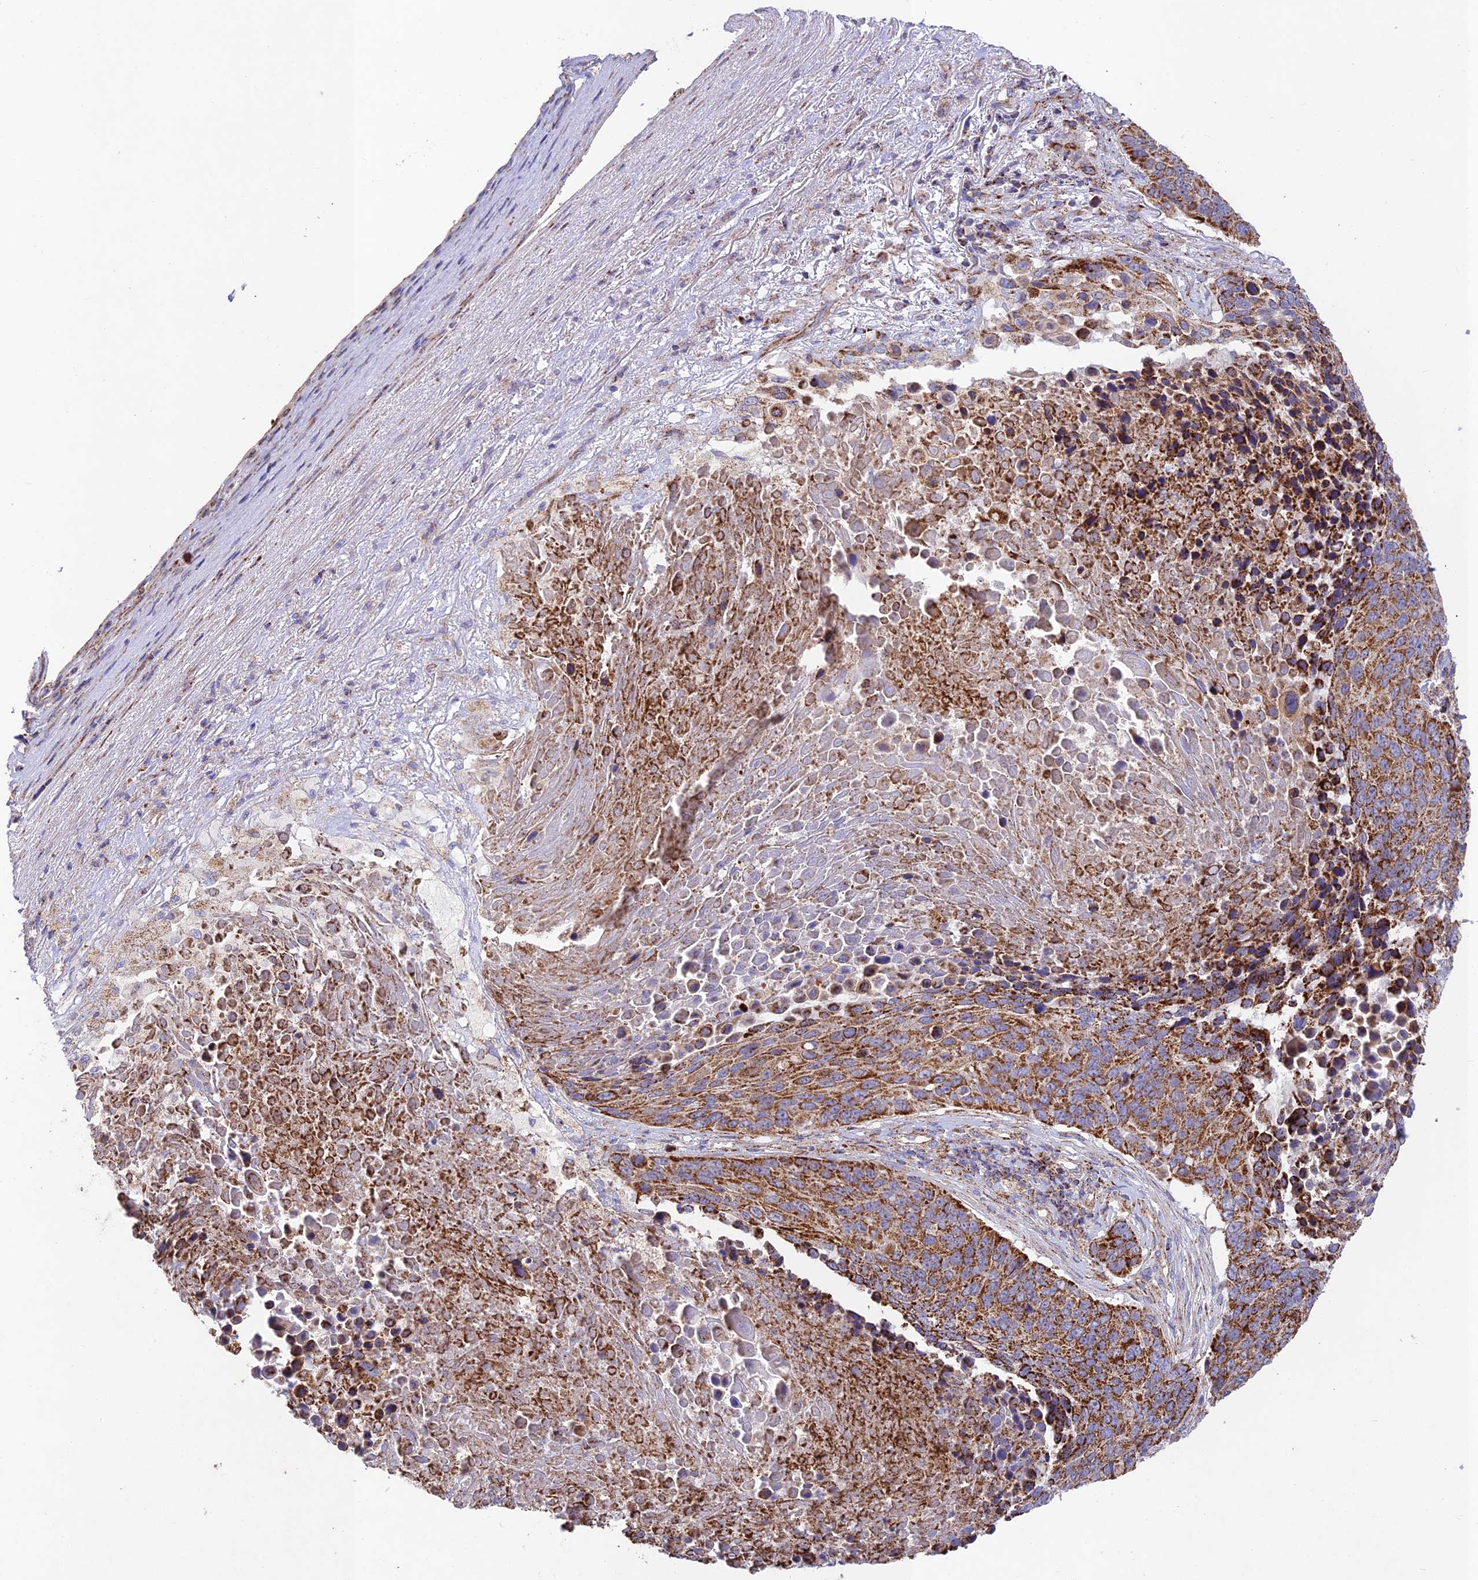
{"staining": {"intensity": "strong", "quantity": ">75%", "location": "cytoplasmic/membranous"}, "tissue": "lung cancer", "cell_type": "Tumor cells", "image_type": "cancer", "snomed": [{"axis": "morphology", "description": "Normal tissue, NOS"}, {"axis": "morphology", "description": "Squamous cell carcinoma, NOS"}, {"axis": "topography", "description": "Lymph node"}, {"axis": "topography", "description": "Lung"}], "caption": "The immunohistochemical stain labels strong cytoplasmic/membranous staining in tumor cells of lung cancer tissue. Nuclei are stained in blue.", "gene": "KHDC3L", "patient": {"sex": "male", "age": 66}}